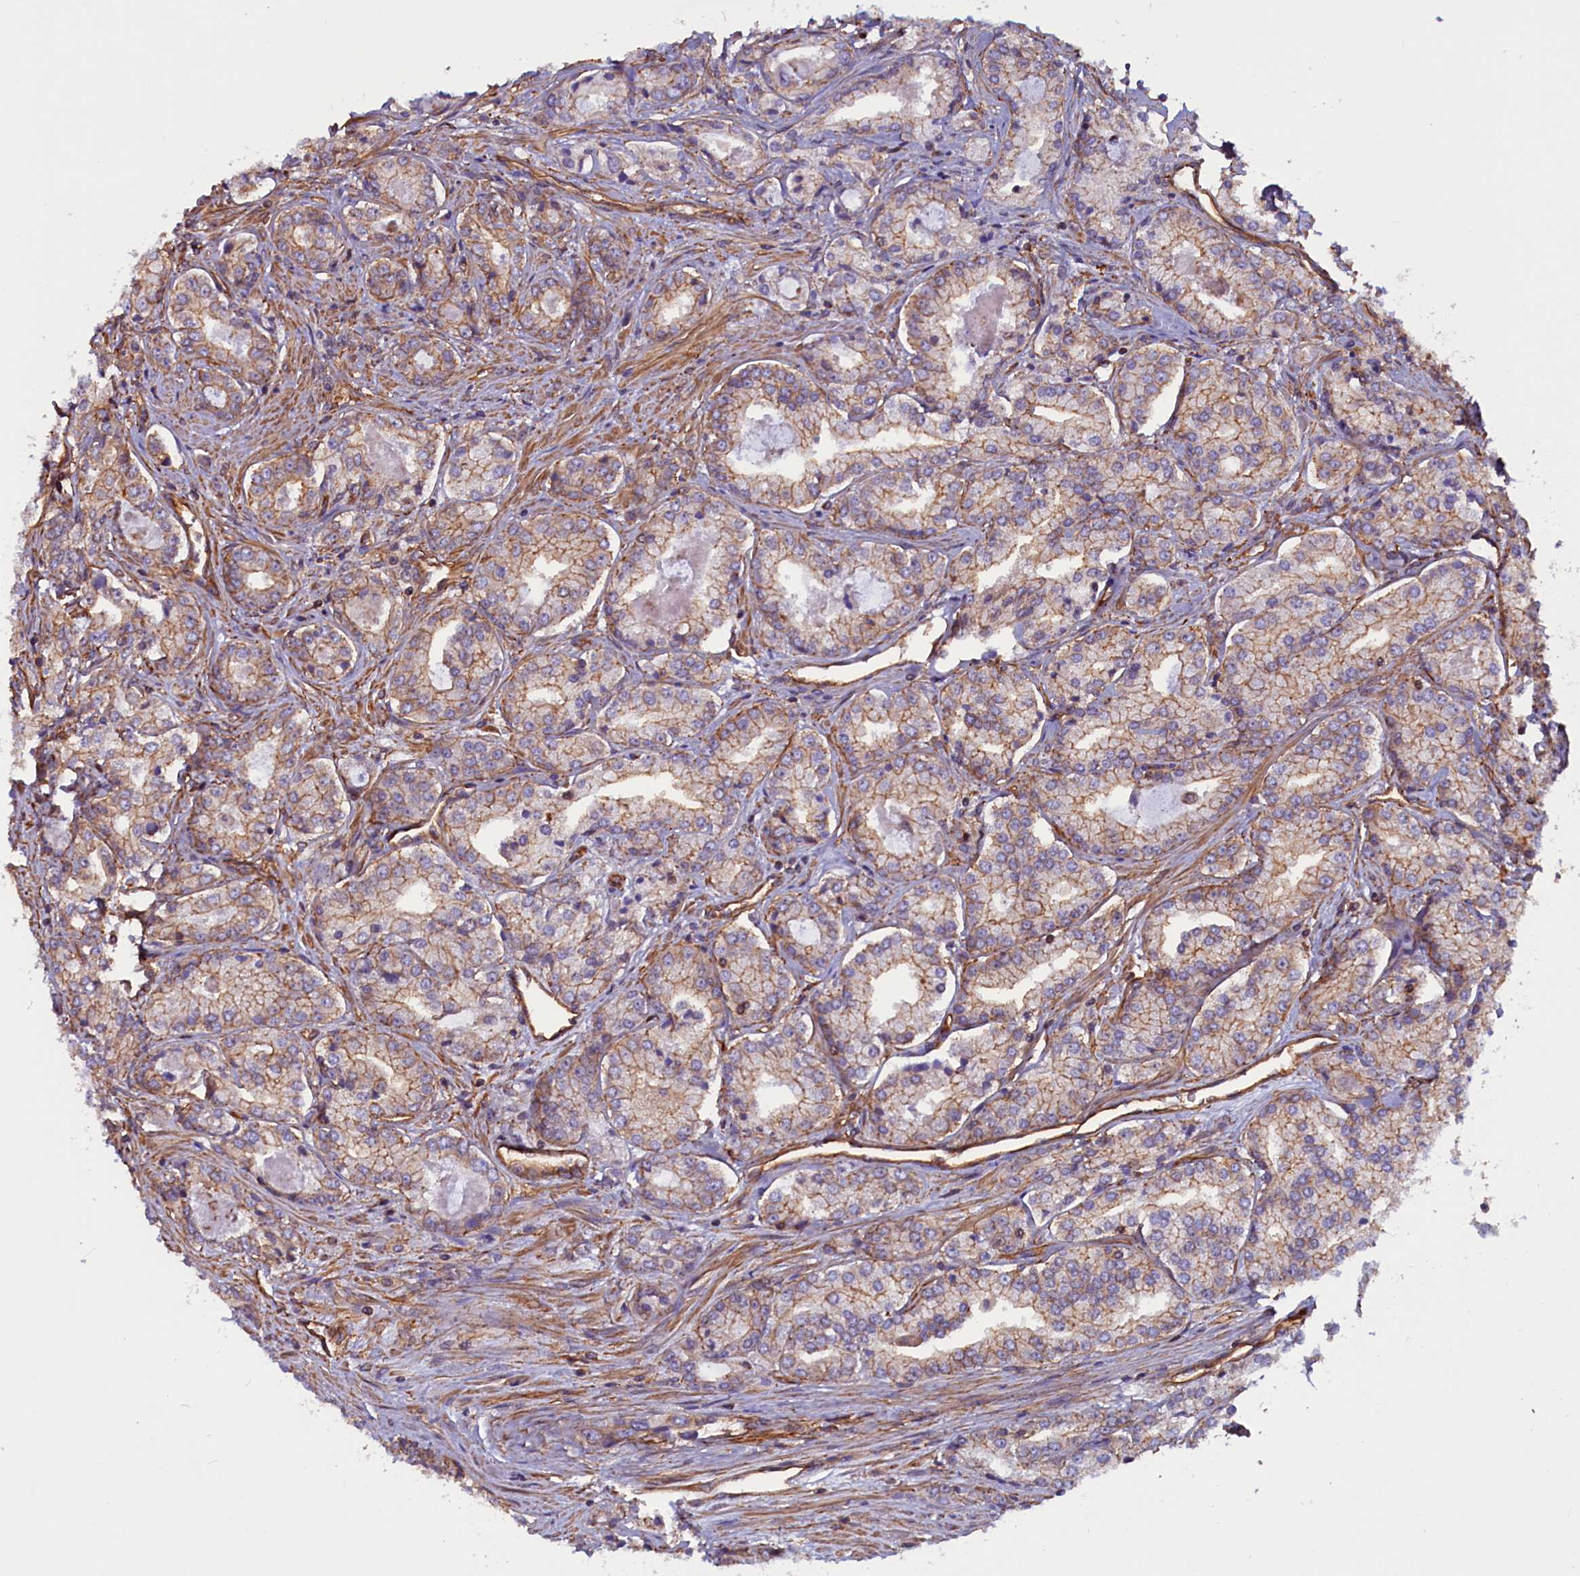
{"staining": {"intensity": "moderate", "quantity": ">75%", "location": "cytoplasmic/membranous"}, "tissue": "prostate cancer", "cell_type": "Tumor cells", "image_type": "cancer", "snomed": [{"axis": "morphology", "description": "Adenocarcinoma, Low grade"}, {"axis": "topography", "description": "Prostate"}], "caption": "Protein expression by IHC shows moderate cytoplasmic/membranous positivity in about >75% of tumor cells in prostate adenocarcinoma (low-grade).", "gene": "ZNF749", "patient": {"sex": "male", "age": 68}}